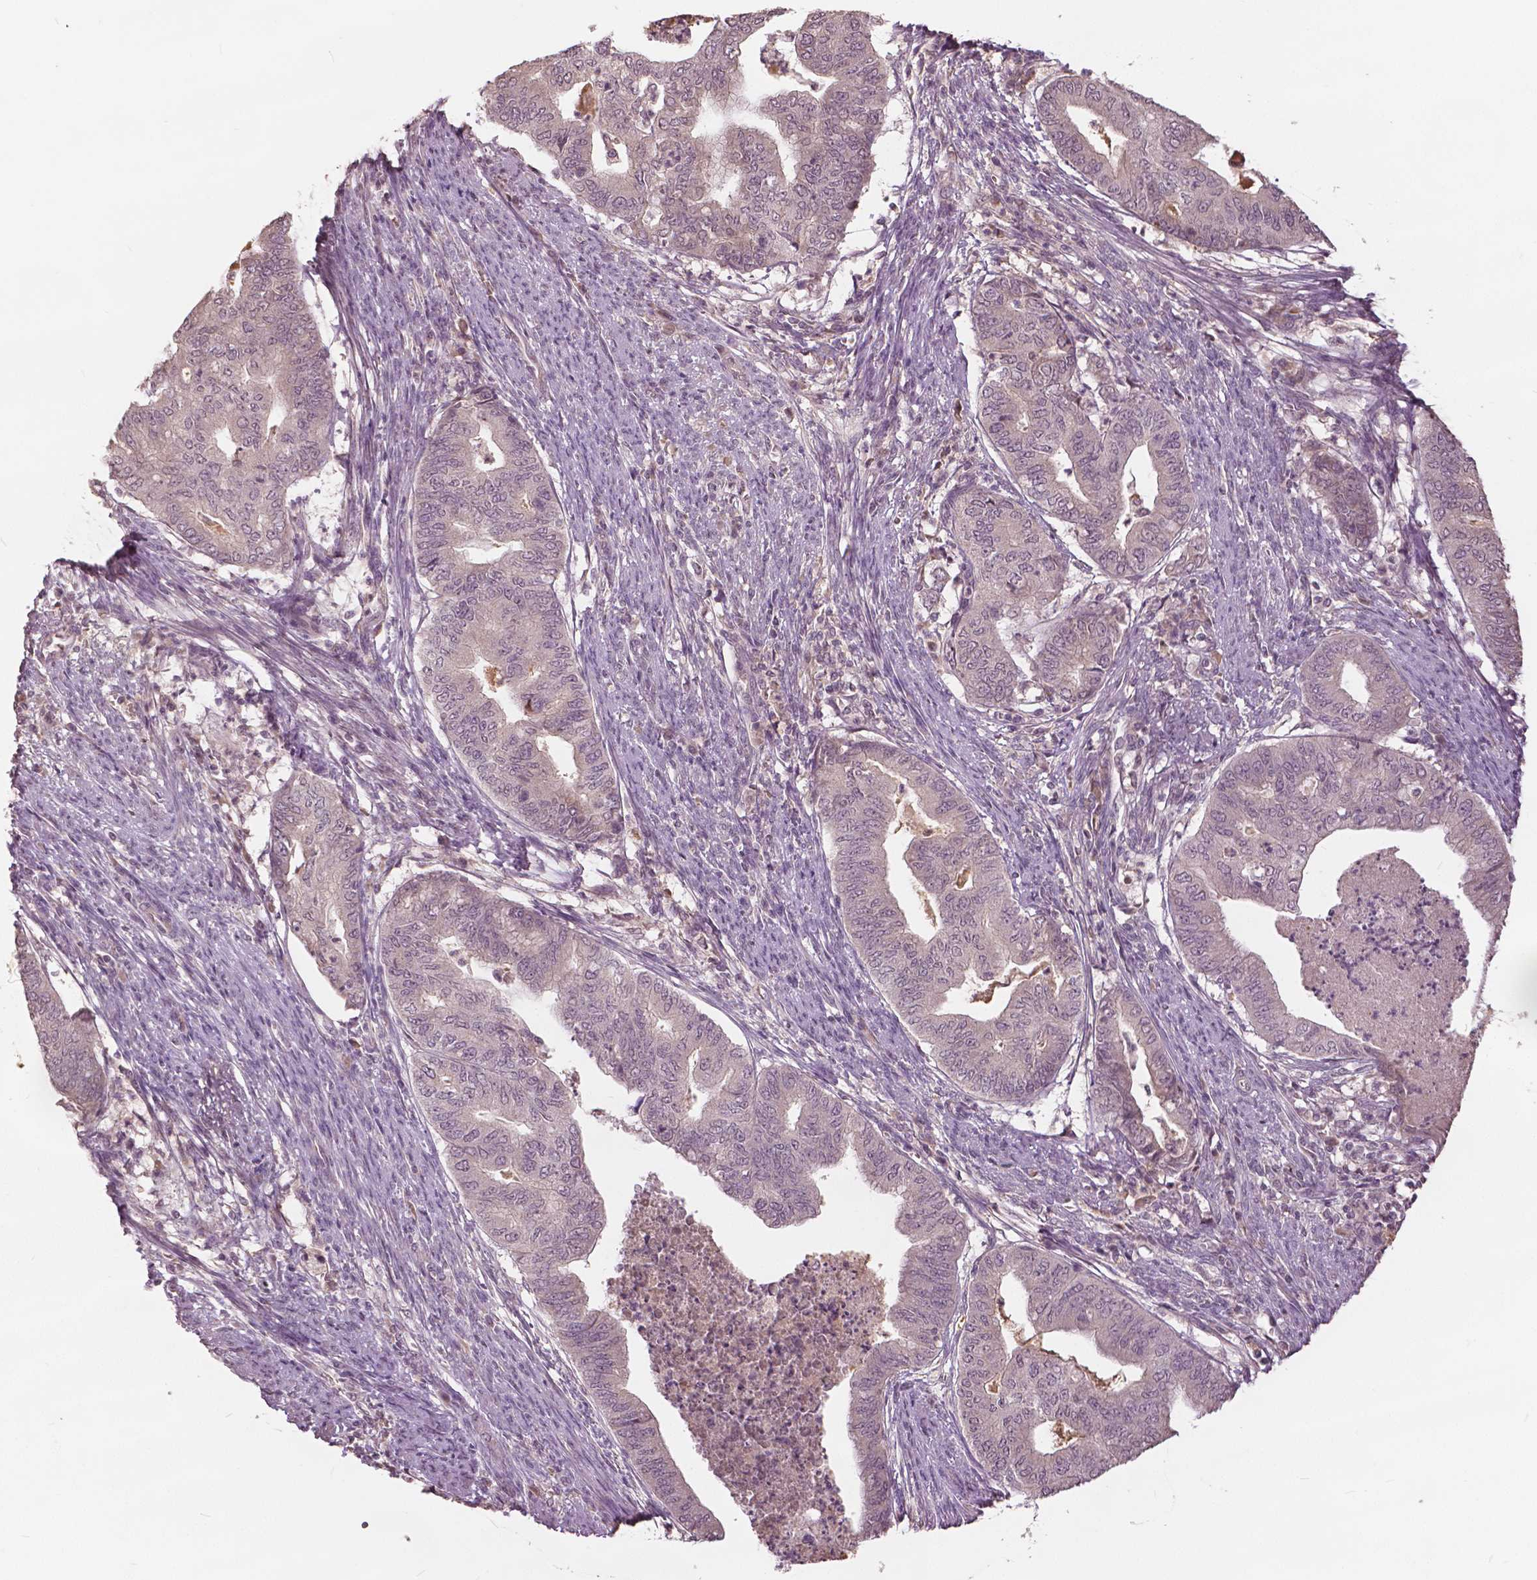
{"staining": {"intensity": "weak", "quantity": "<25%", "location": "nuclear"}, "tissue": "endometrial cancer", "cell_type": "Tumor cells", "image_type": "cancer", "snomed": [{"axis": "morphology", "description": "Adenocarcinoma, NOS"}, {"axis": "topography", "description": "Endometrium"}], "caption": "A histopathology image of human adenocarcinoma (endometrial) is negative for staining in tumor cells.", "gene": "ANGPTL4", "patient": {"sex": "female", "age": 79}}